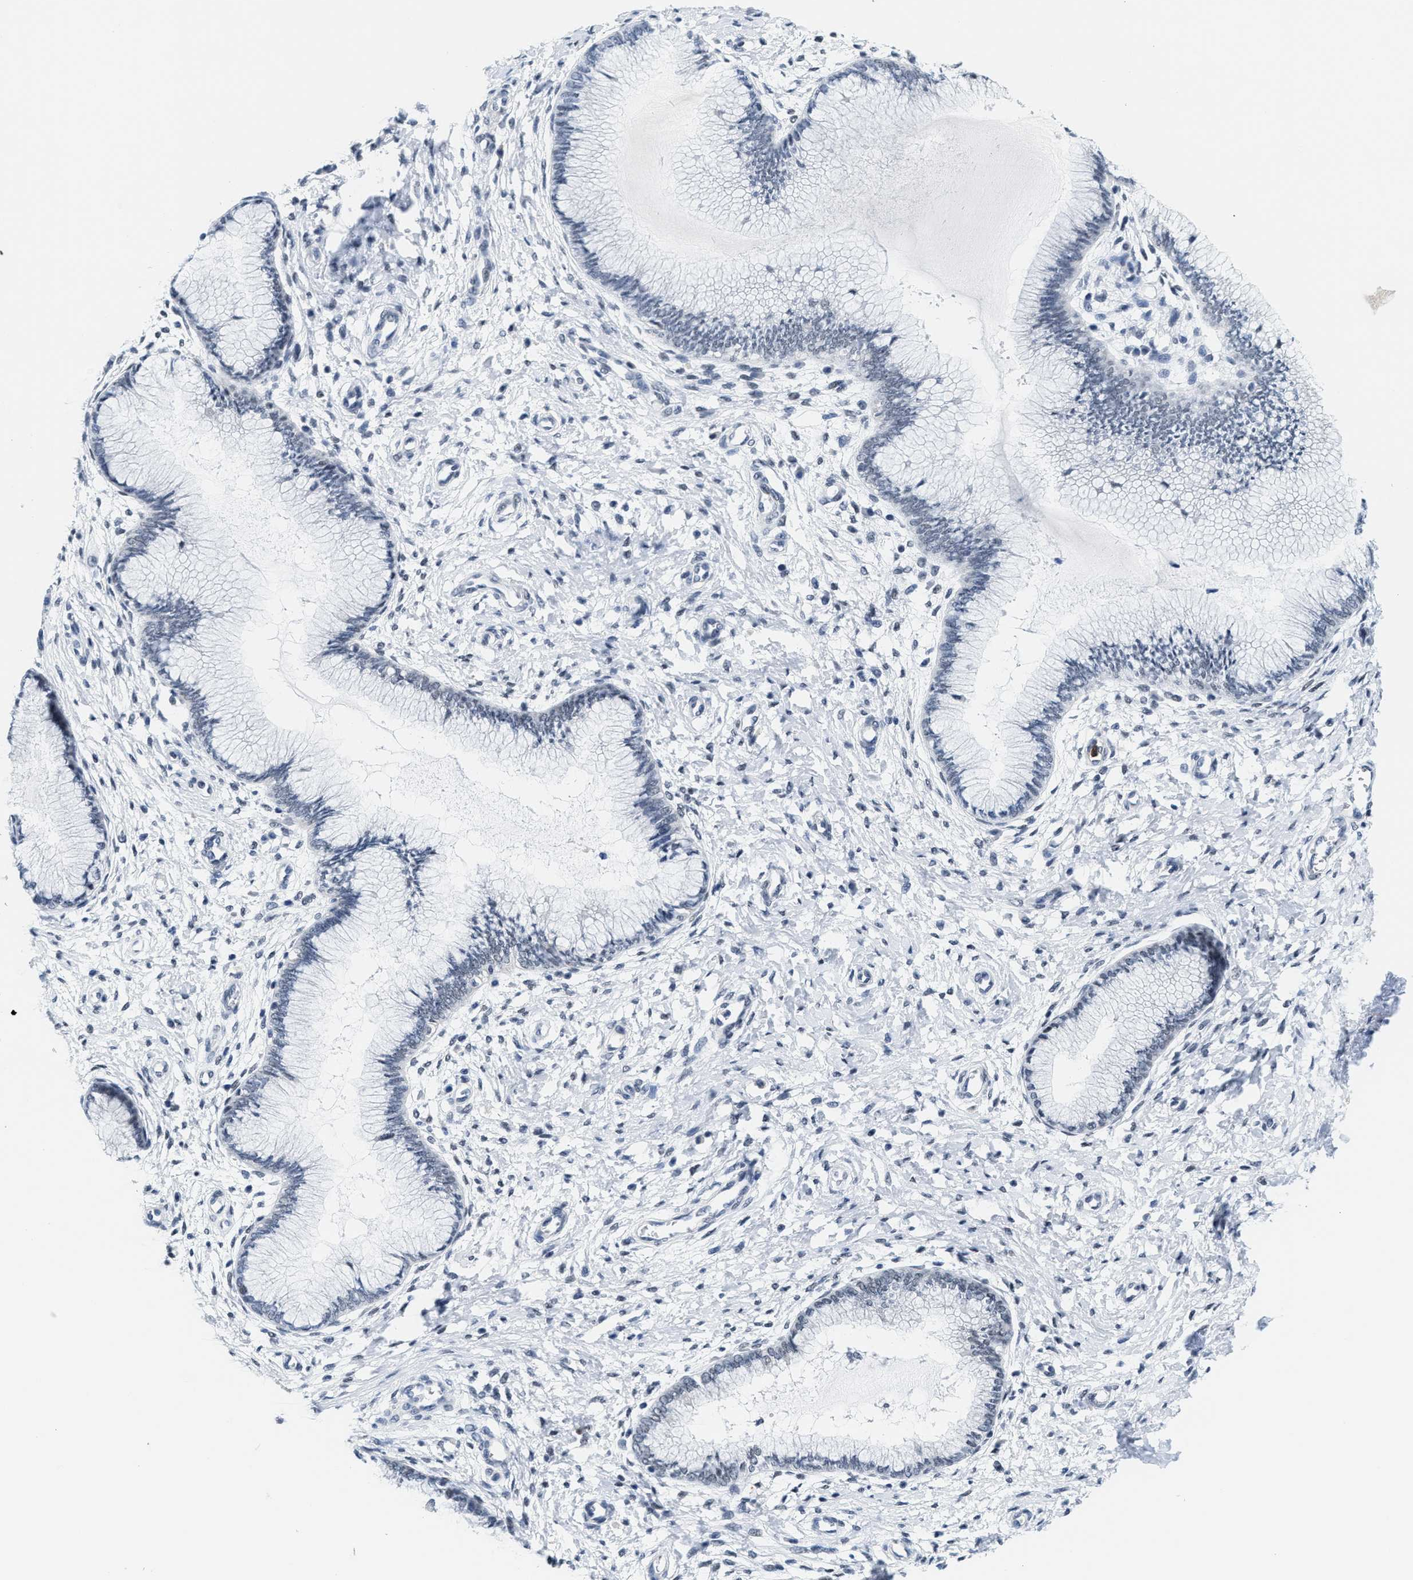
{"staining": {"intensity": "negative", "quantity": "none", "location": "none"}, "tissue": "cervix", "cell_type": "Glandular cells", "image_type": "normal", "snomed": [{"axis": "morphology", "description": "Normal tissue, NOS"}, {"axis": "topography", "description": "Cervix"}], "caption": "An immunohistochemistry (IHC) image of benign cervix is shown. There is no staining in glandular cells of cervix.", "gene": "SETD1B", "patient": {"sex": "female", "age": 55}}